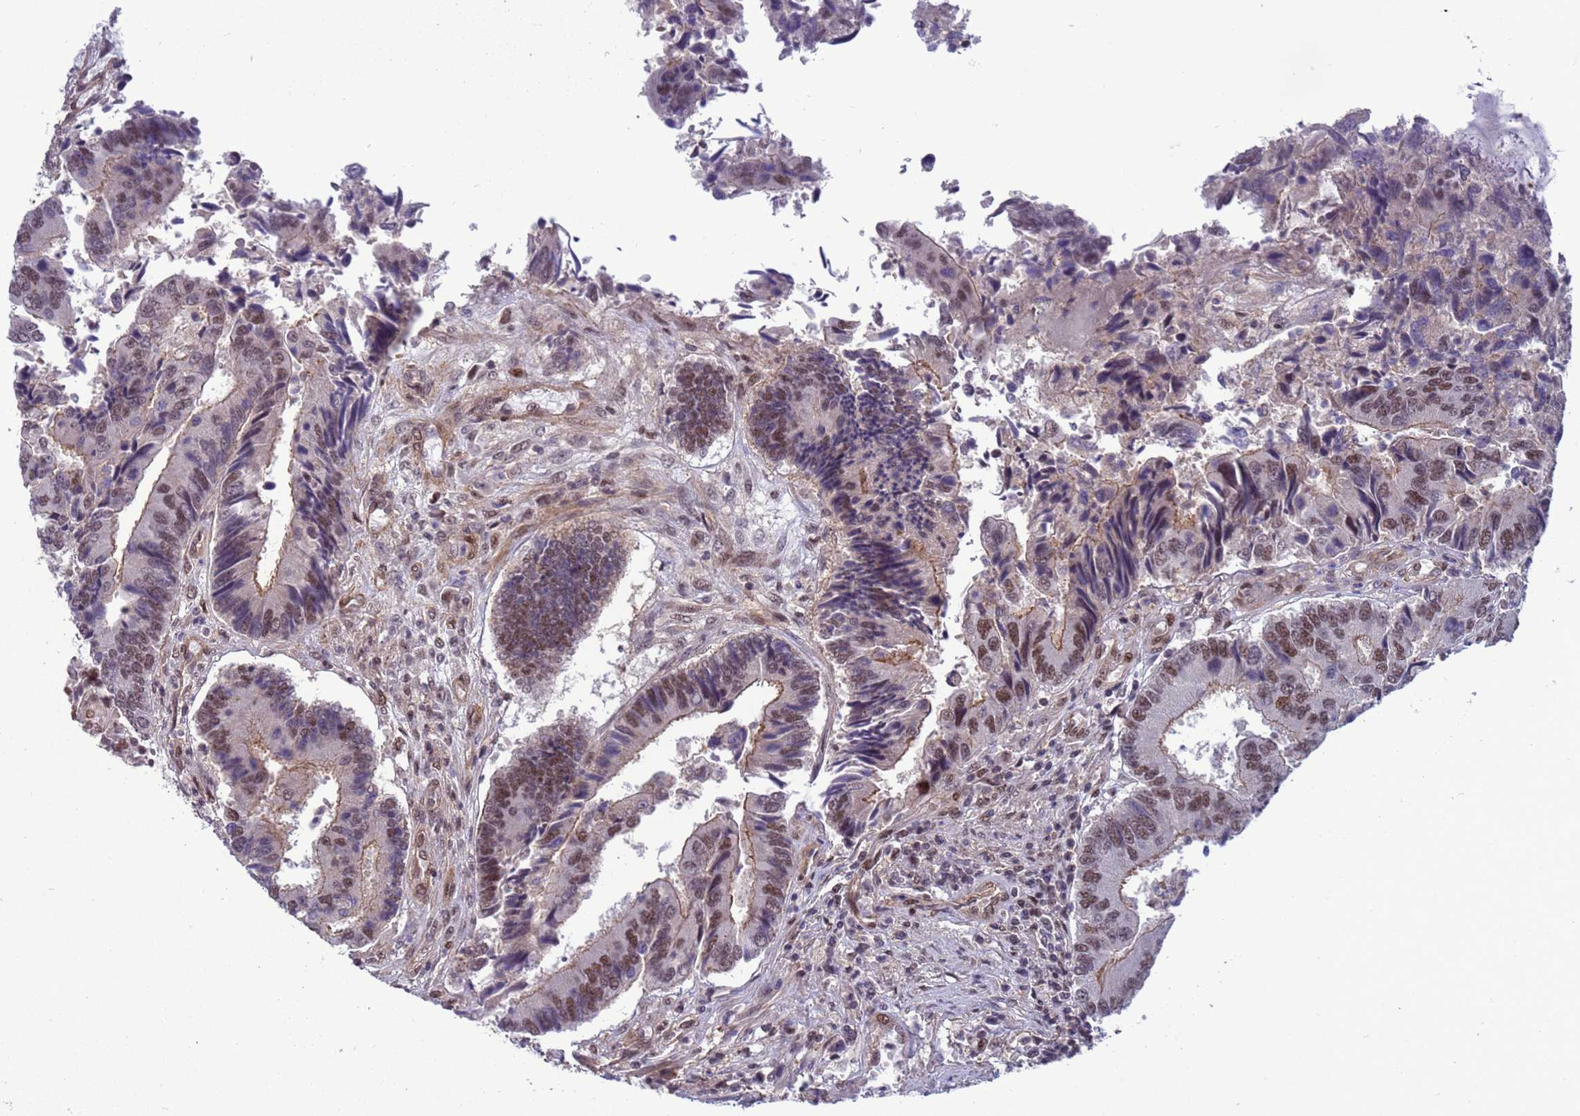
{"staining": {"intensity": "moderate", "quantity": "25%-75%", "location": "cytoplasmic/membranous,nuclear"}, "tissue": "colorectal cancer", "cell_type": "Tumor cells", "image_type": "cancer", "snomed": [{"axis": "morphology", "description": "Adenocarcinoma, NOS"}, {"axis": "topography", "description": "Colon"}], "caption": "A photomicrograph showing moderate cytoplasmic/membranous and nuclear positivity in about 25%-75% of tumor cells in colorectal cancer, as visualized by brown immunohistochemical staining.", "gene": "NSL1", "patient": {"sex": "female", "age": 67}}